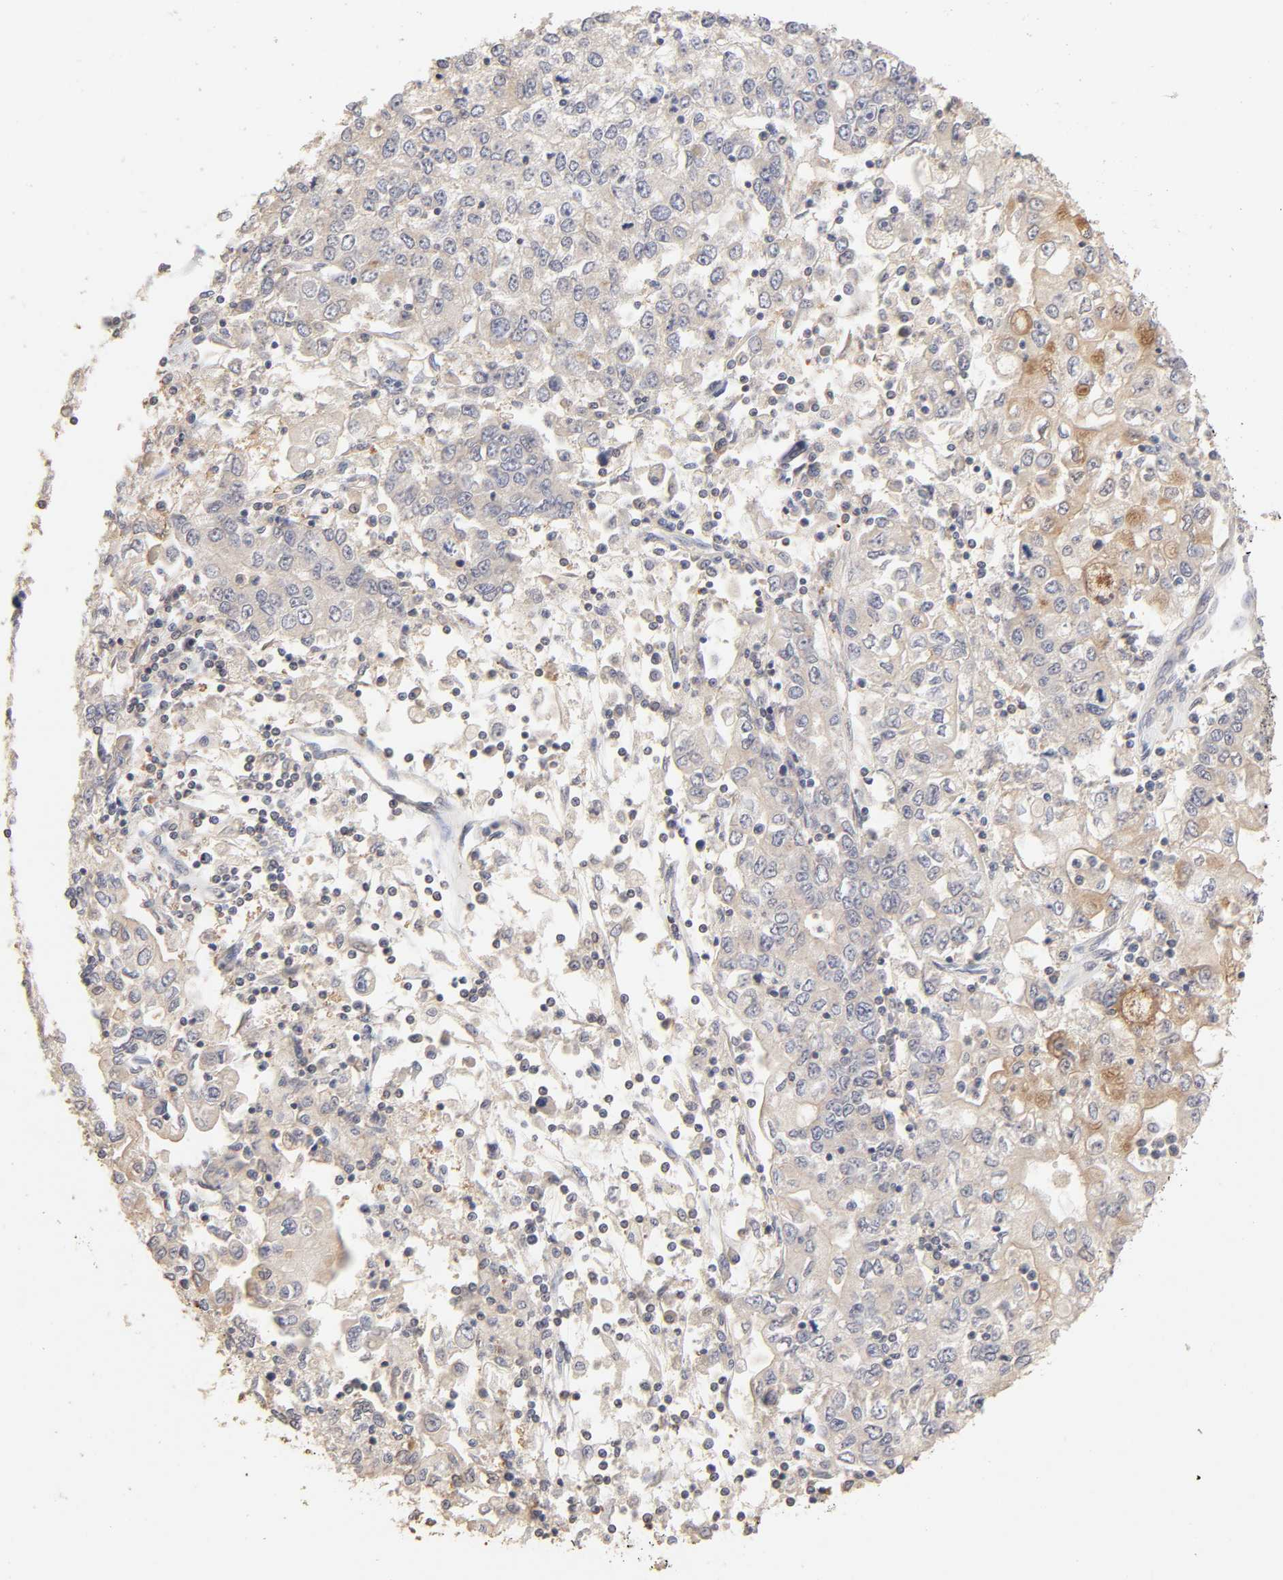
{"staining": {"intensity": "weak", "quantity": "<25%", "location": "cytoplasmic/membranous"}, "tissue": "stomach cancer", "cell_type": "Tumor cells", "image_type": "cancer", "snomed": [{"axis": "morphology", "description": "Adenocarcinoma, NOS"}, {"axis": "topography", "description": "Stomach, lower"}], "caption": "High magnification brightfield microscopy of stomach cancer stained with DAB (brown) and counterstained with hematoxylin (blue): tumor cells show no significant staining. (Brightfield microscopy of DAB (3,3'-diaminobenzidine) immunohistochemistry (IHC) at high magnification).", "gene": "AP1G2", "patient": {"sex": "female", "age": 72}}